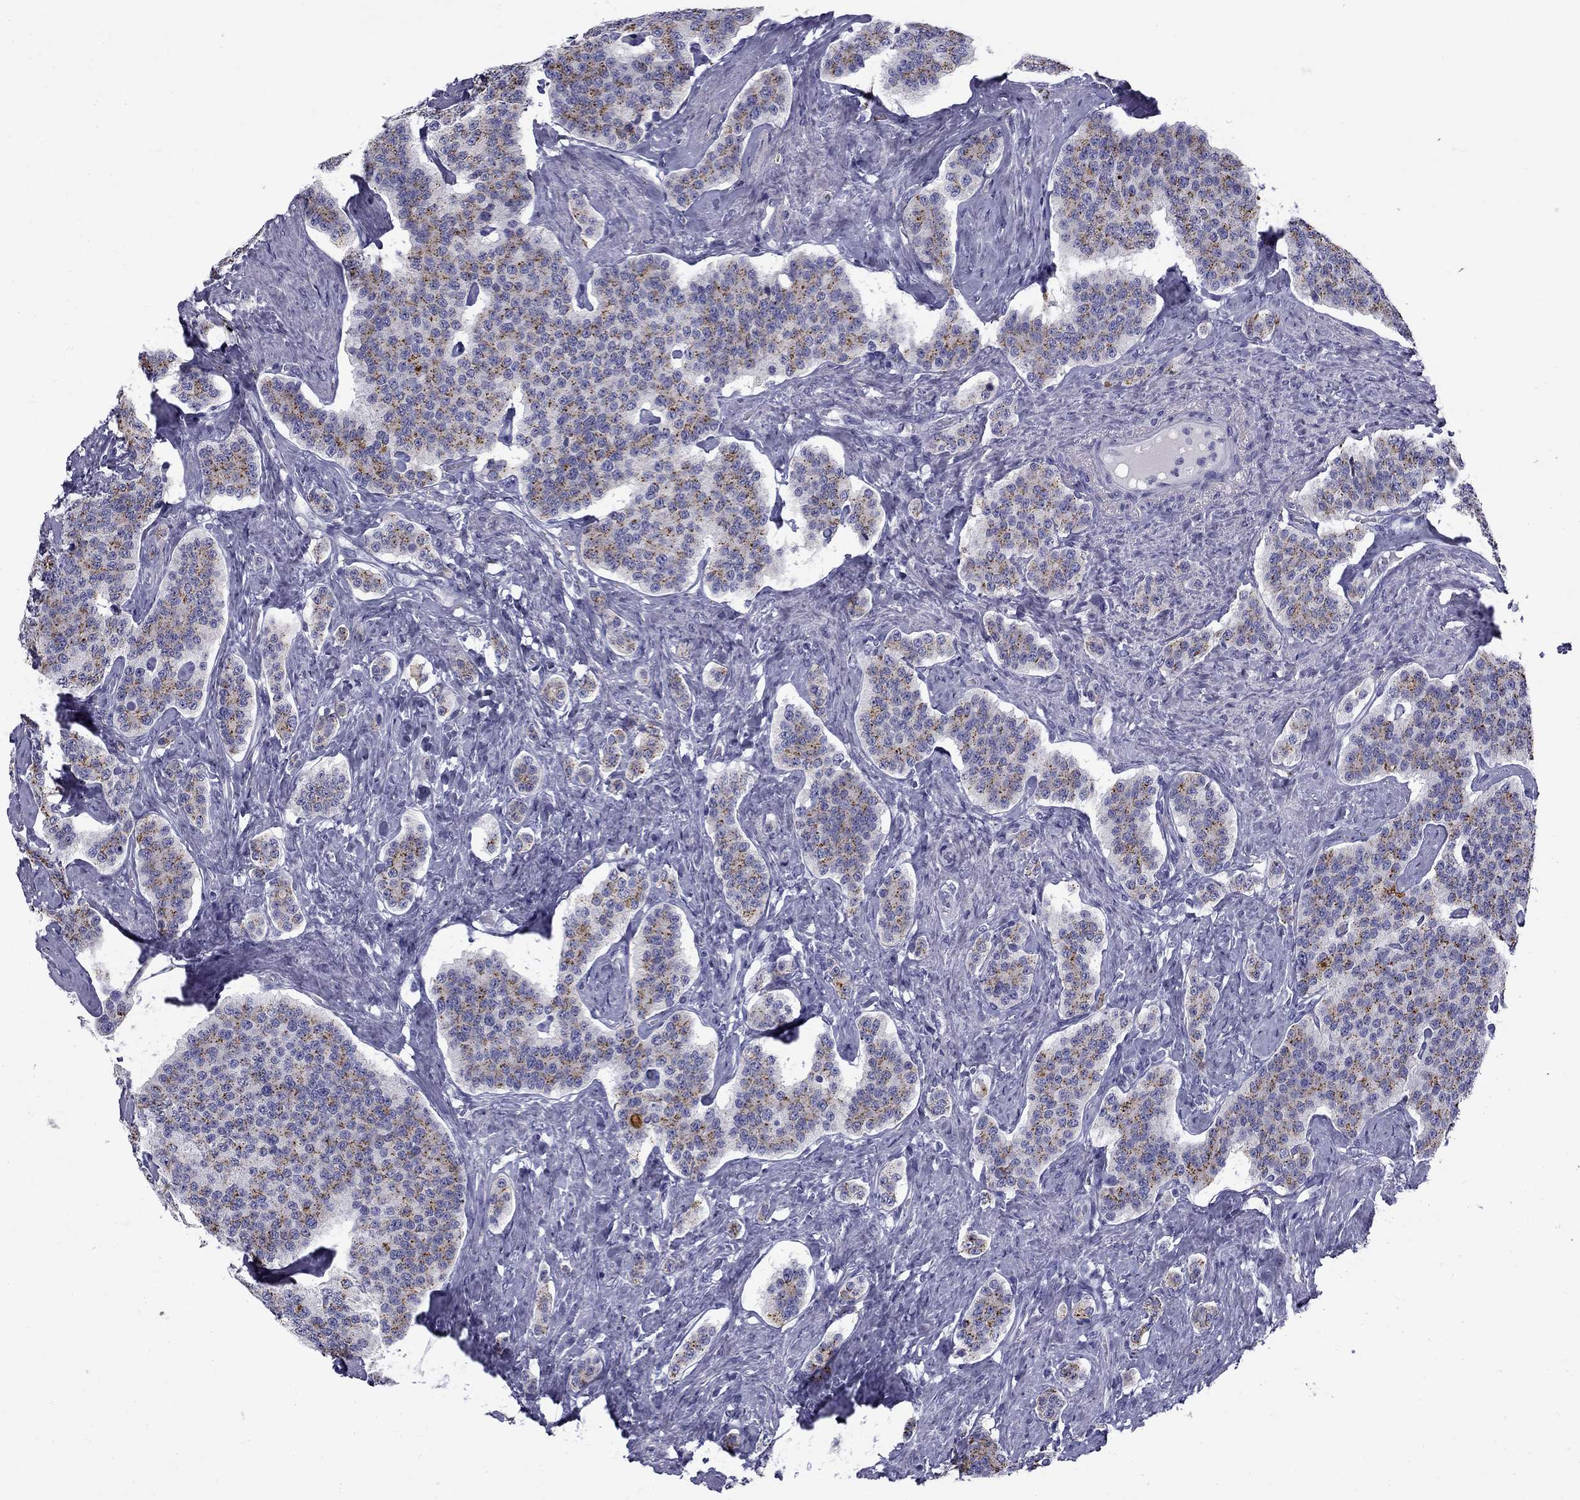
{"staining": {"intensity": "moderate", "quantity": ">75%", "location": "cytoplasmic/membranous"}, "tissue": "carcinoid", "cell_type": "Tumor cells", "image_type": "cancer", "snomed": [{"axis": "morphology", "description": "Carcinoid, malignant, NOS"}, {"axis": "topography", "description": "Small intestine"}], "caption": "Carcinoid was stained to show a protein in brown. There is medium levels of moderate cytoplasmic/membranous staining in approximately >75% of tumor cells.", "gene": "CLPSL2", "patient": {"sex": "female", "age": 58}}